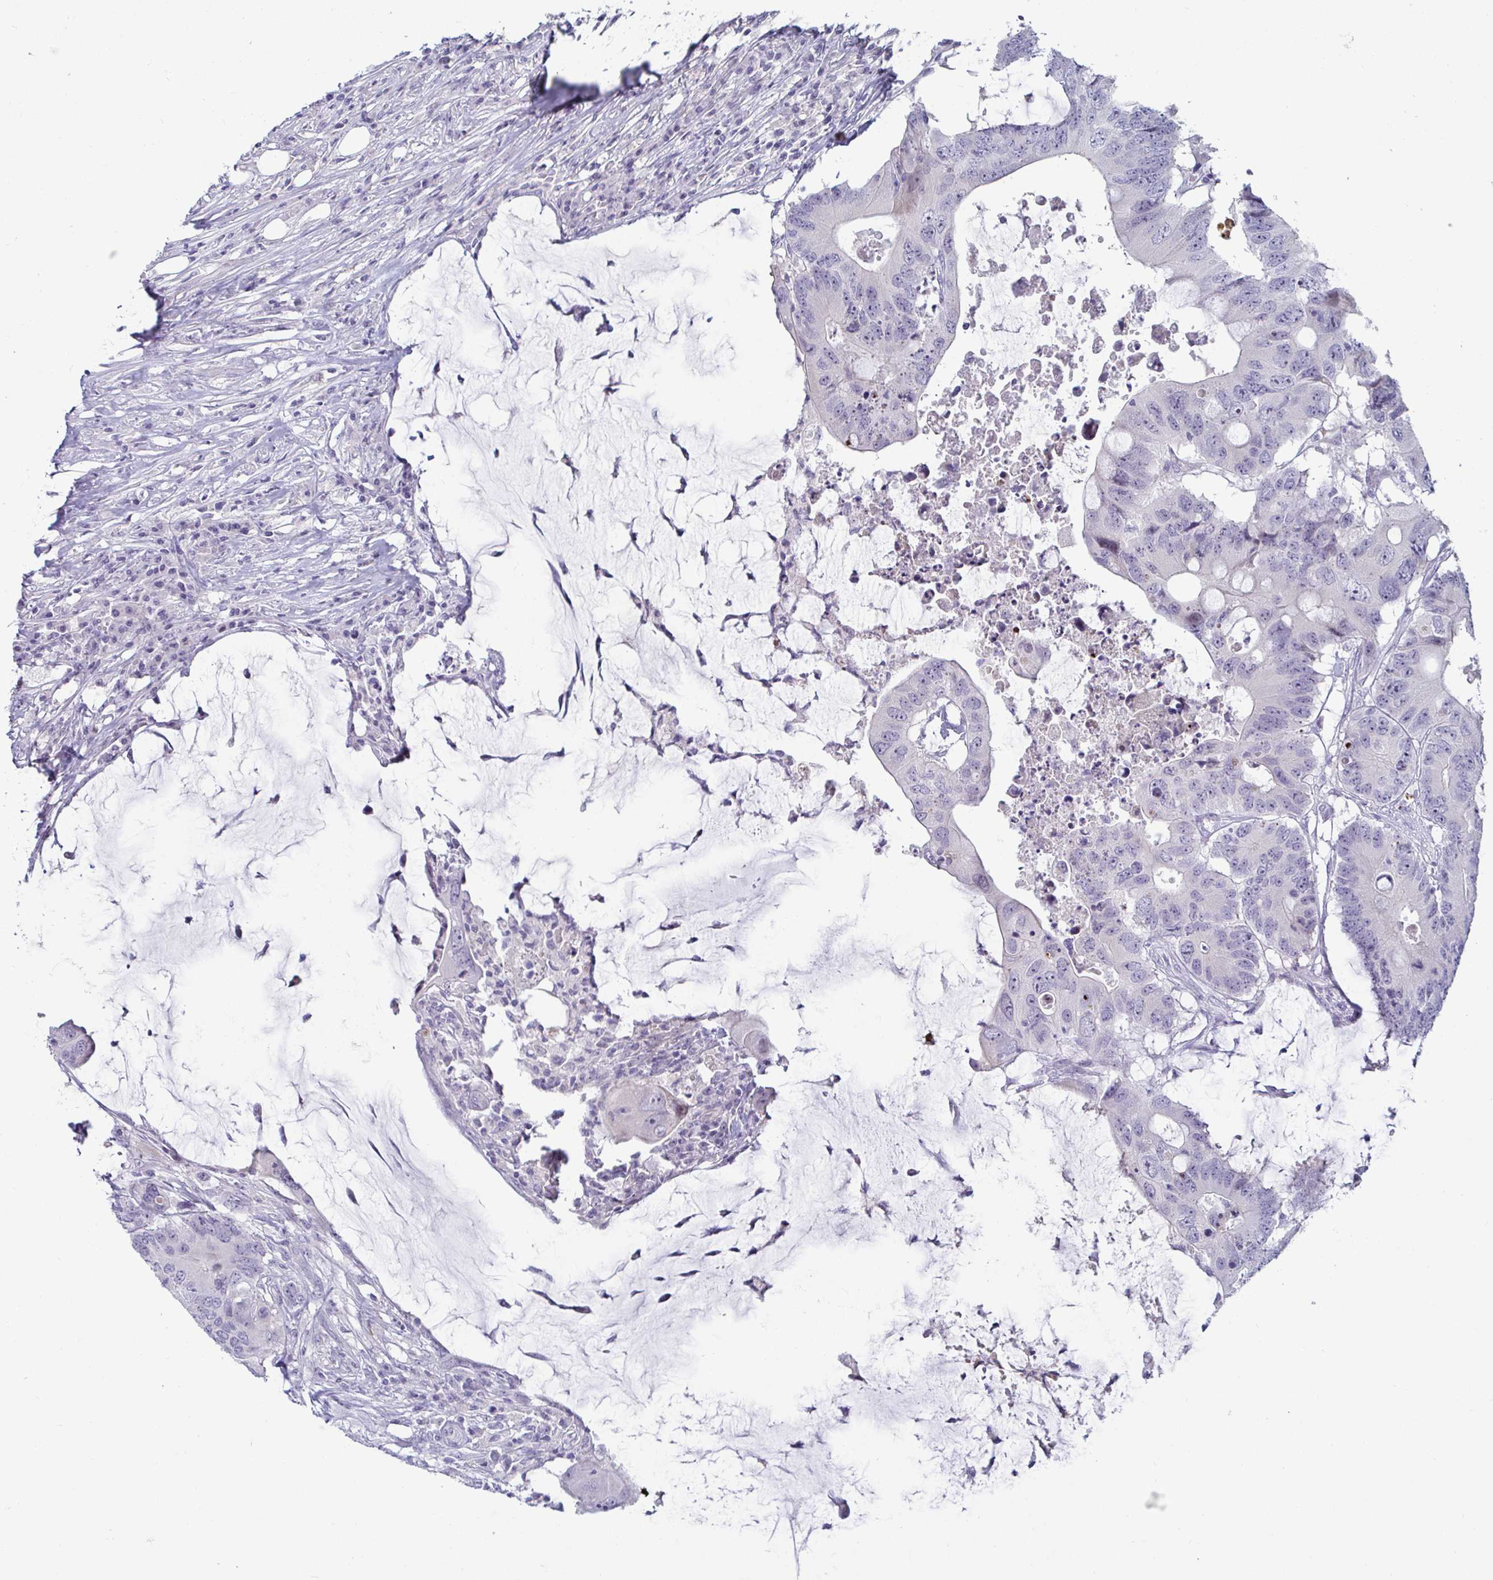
{"staining": {"intensity": "negative", "quantity": "none", "location": "none"}, "tissue": "colorectal cancer", "cell_type": "Tumor cells", "image_type": "cancer", "snomed": [{"axis": "morphology", "description": "Adenocarcinoma, NOS"}, {"axis": "topography", "description": "Colon"}], "caption": "Immunohistochemistry image of neoplastic tissue: colorectal adenocarcinoma stained with DAB (3,3'-diaminobenzidine) exhibits no significant protein expression in tumor cells.", "gene": "GSTM1", "patient": {"sex": "male", "age": 71}}